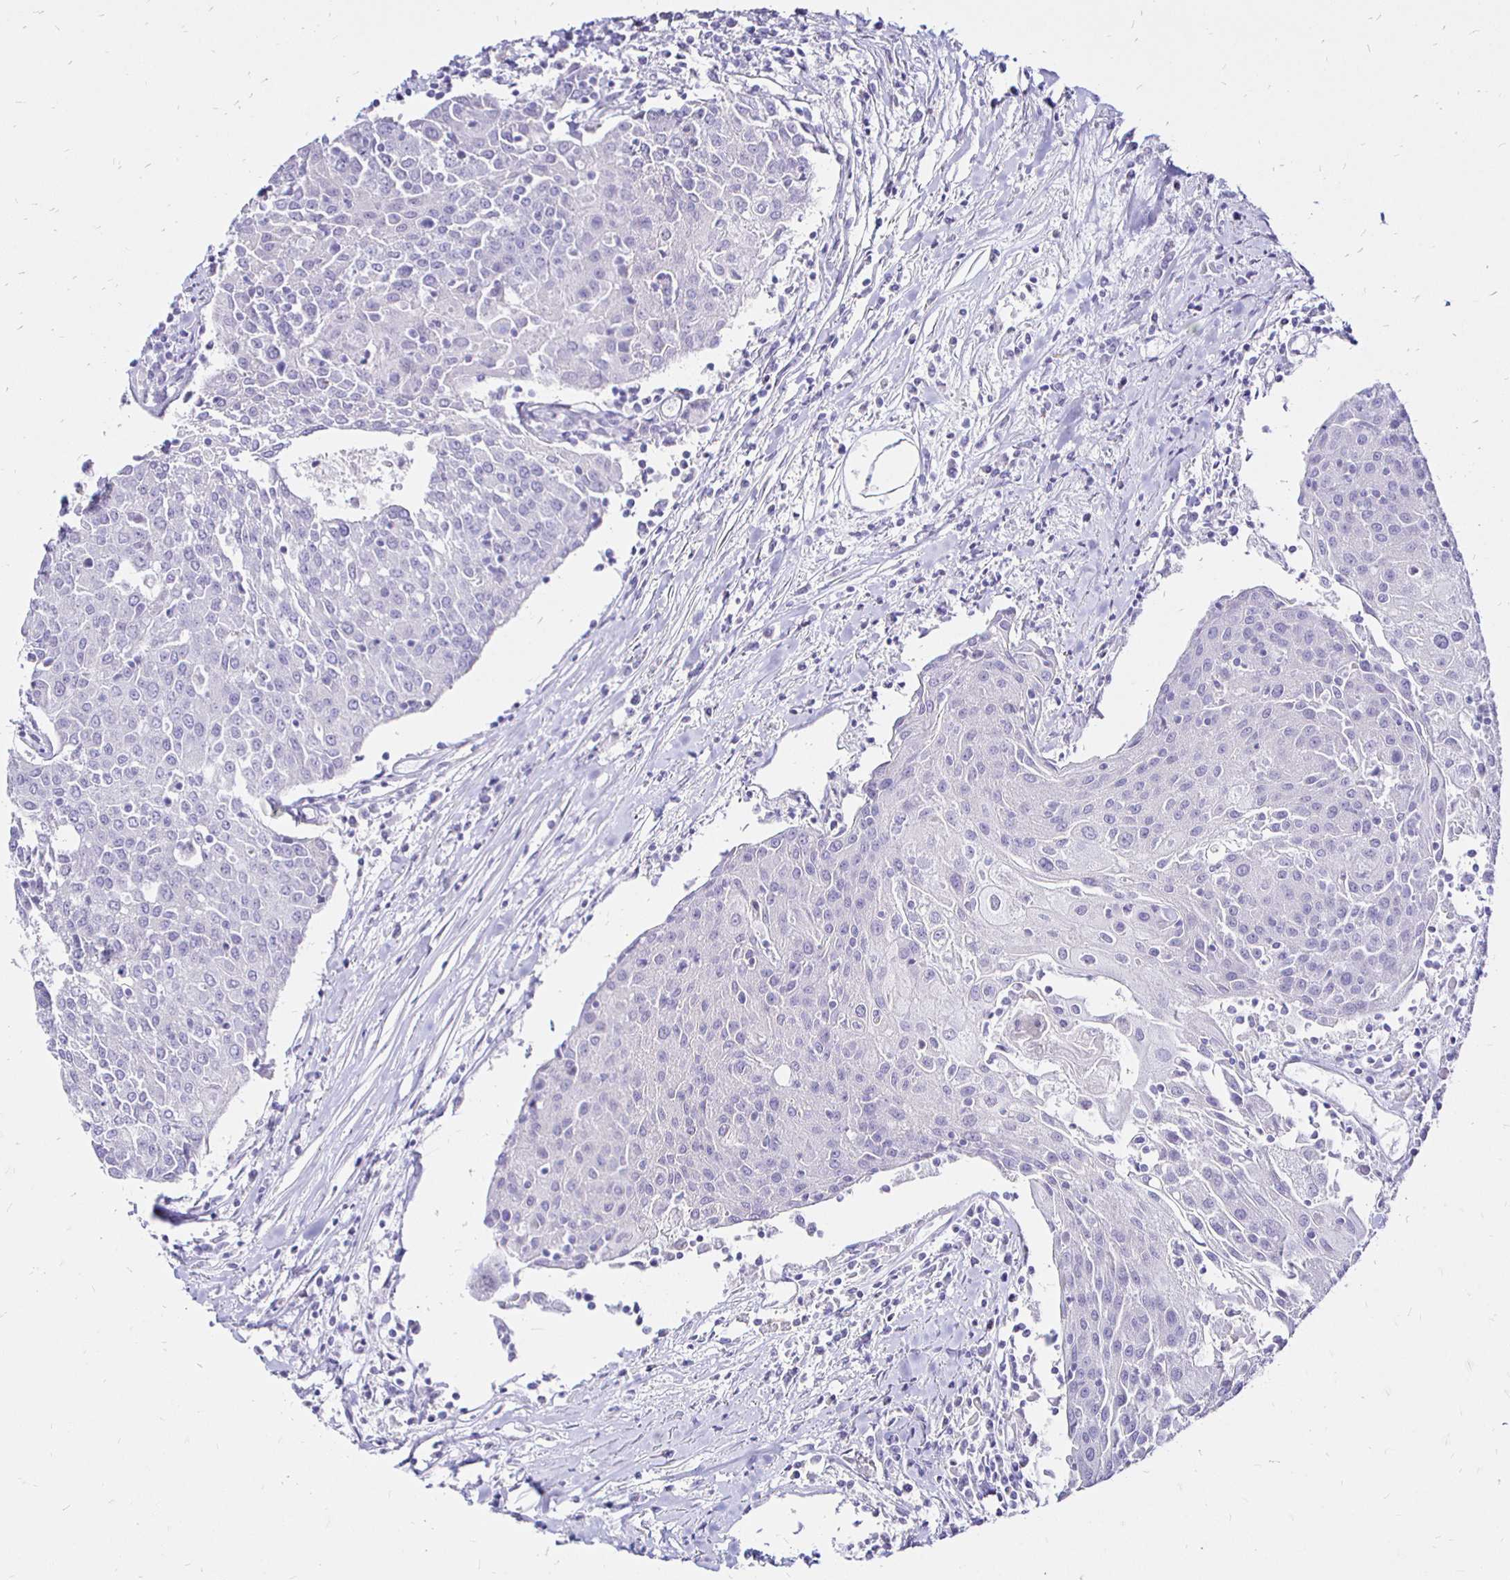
{"staining": {"intensity": "negative", "quantity": "none", "location": "none"}, "tissue": "urothelial cancer", "cell_type": "Tumor cells", "image_type": "cancer", "snomed": [{"axis": "morphology", "description": "Urothelial carcinoma, High grade"}, {"axis": "topography", "description": "Urinary bladder"}], "caption": "This is a histopathology image of IHC staining of urothelial cancer, which shows no staining in tumor cells.", "gene": "IRGC", "patient": {"sex": "female", "age": 85}}